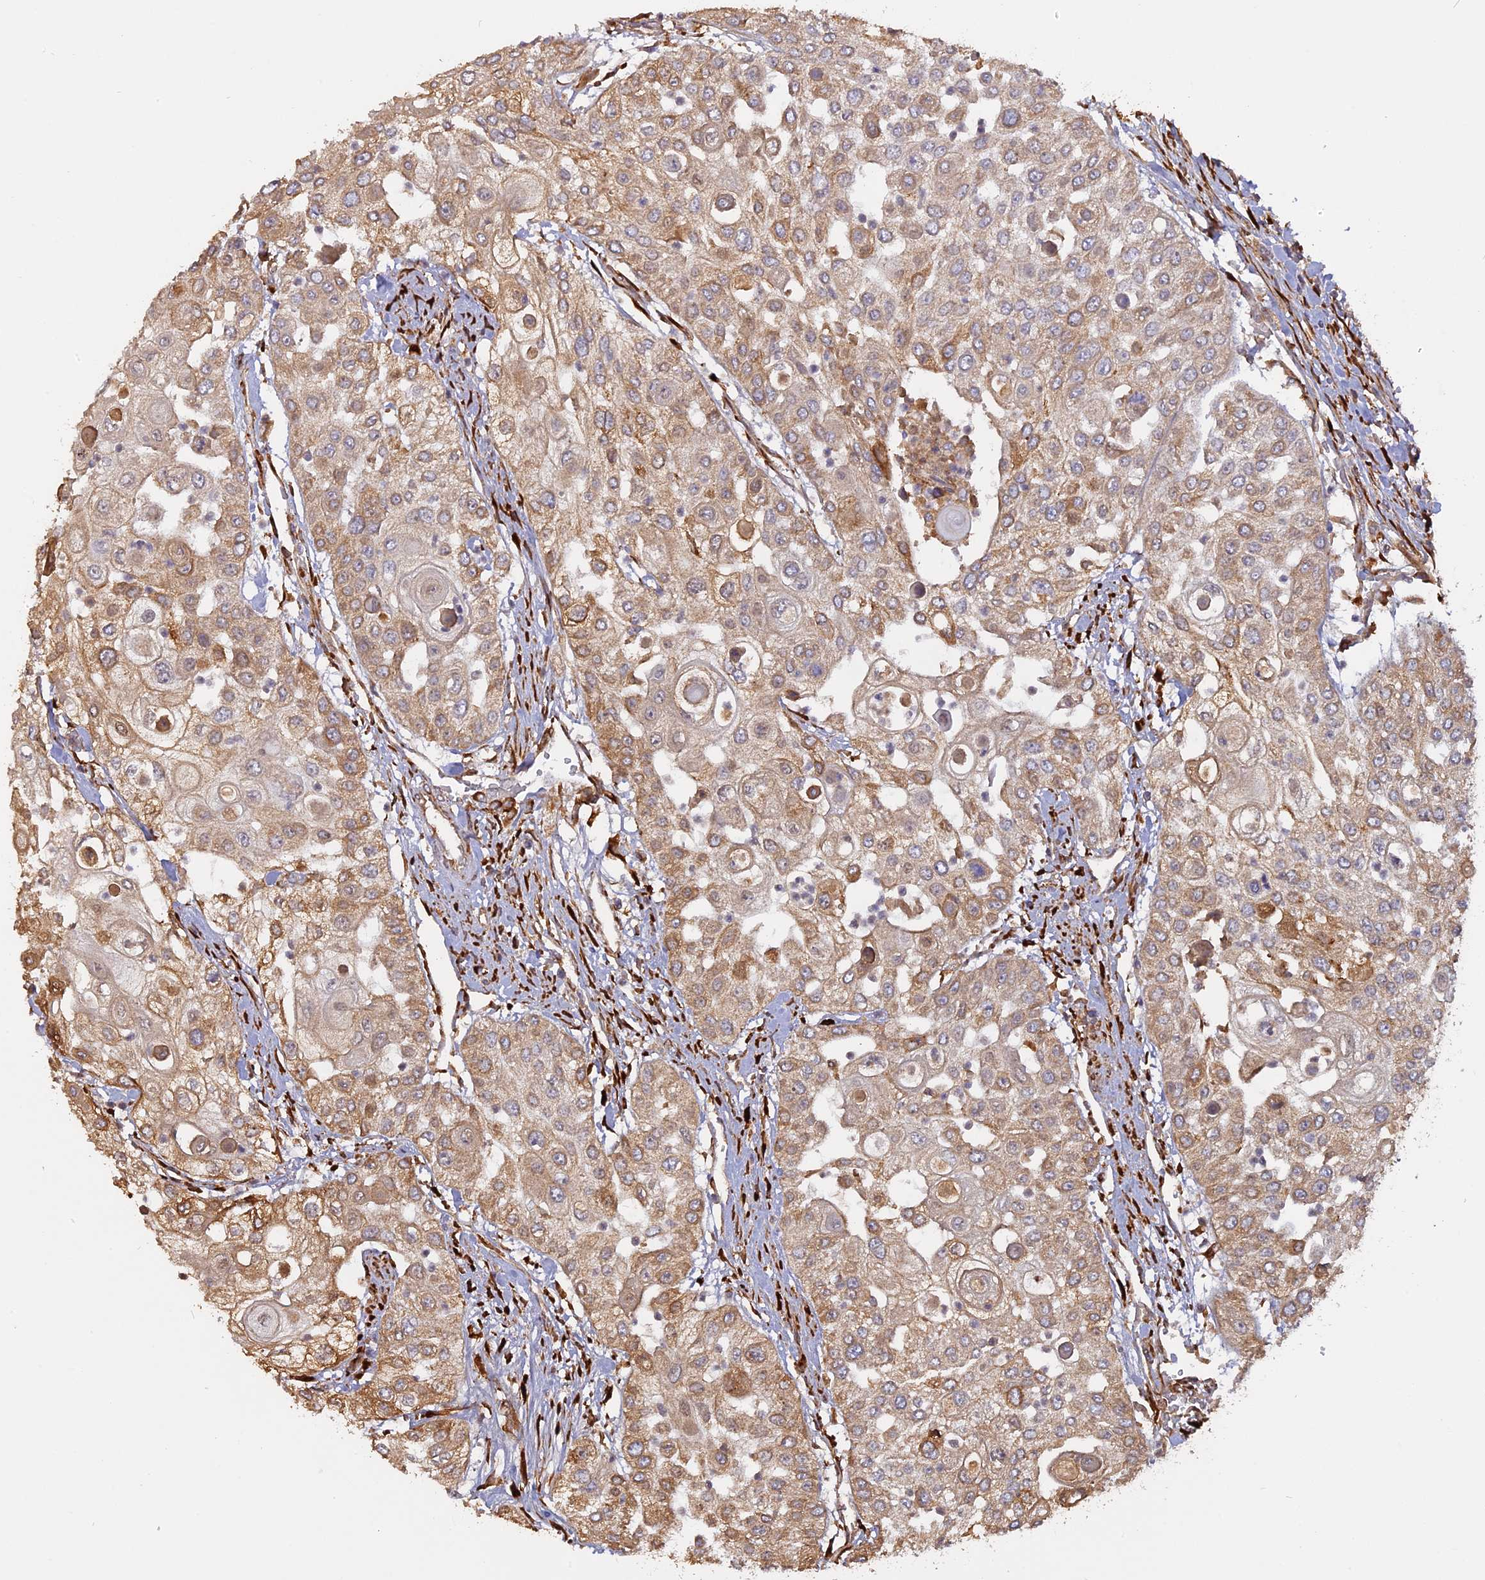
{"staining": {"intensity": "moderate", "quantity": ">75%", "location": "cytoplasmic/membranous"}, "tissue": "urothelial cancer", "cell_type": "Tumor cells", "image_type": "cancer", "snomed": [{"axis": "morphology", "description": "Urothelial carcinoma, High grade"}, {"axis": "topography", "description": "Urinary bladder"}], "caption": "Protein analysis of urothelial carcinoma (high-grade) tissue reveals moderate cytoplasmic/membranous expression in approximately >75% of tumor cells.", "gene": "PPIC", "patient": {"sex": "female", "age": 79}}